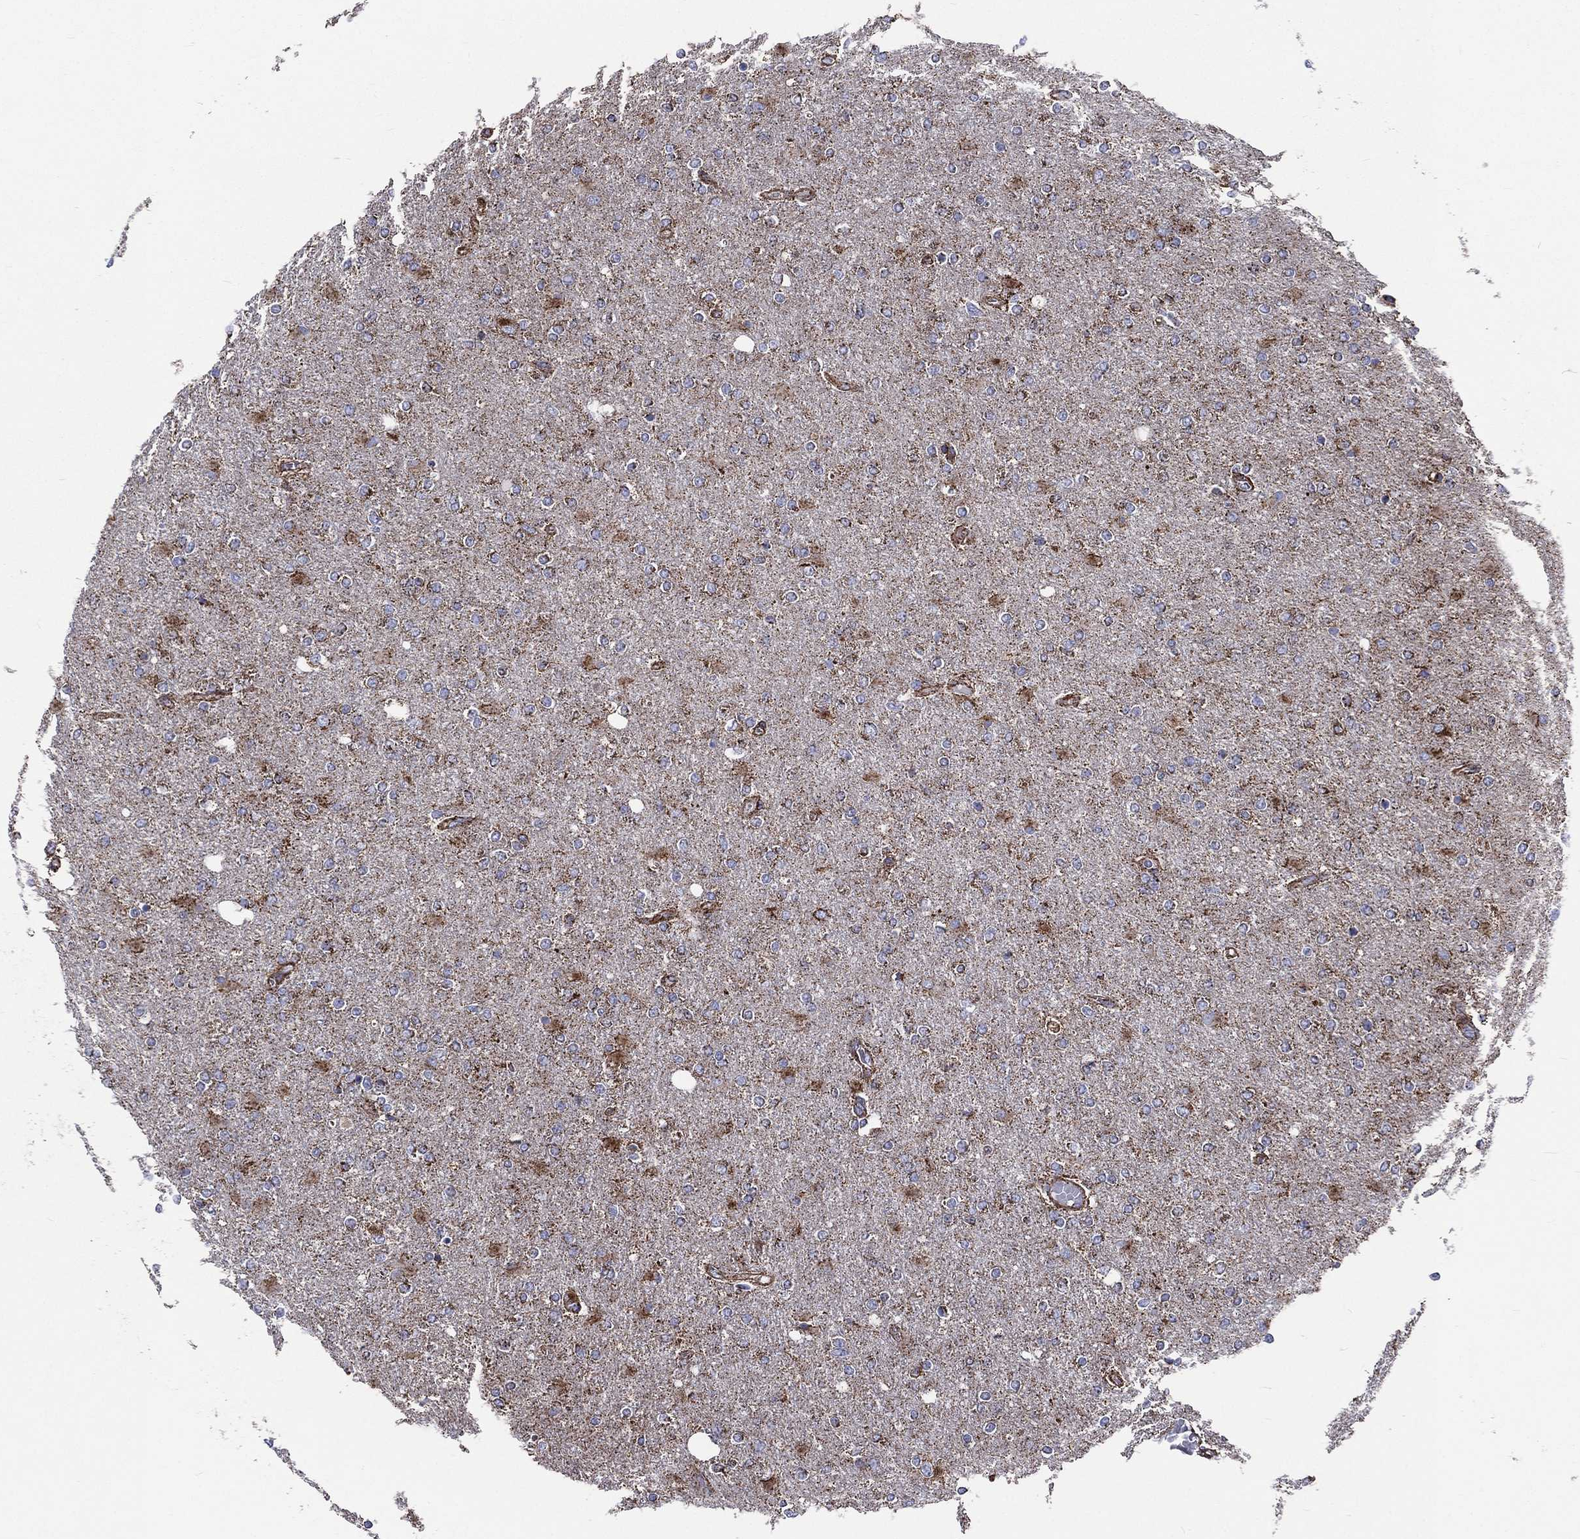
{"staining": {"intensity": "strong", "quantity": "25%-75%", "location": "cytoplasmic/membranous"}, "tissue": "glioma", "cell_type": "Tumor cells", "image_type": "cancer", "snomed": [{"axis": "morphology", "description": "Glioma, malignant, High grade"}, {"axis": "topography", "description": "Cerebral cortex"}], "caption": "Immunohistochemical staining of high-grade glioma (malignant) exhibits strong cytoplasmic/membranous protein positivity in approximately 25%-75% of tumor cells. (IHC, brightfield microscopy, high magnification).", "gene": "ANKRD37", "patient": {"sex": "male", "age": 70}}